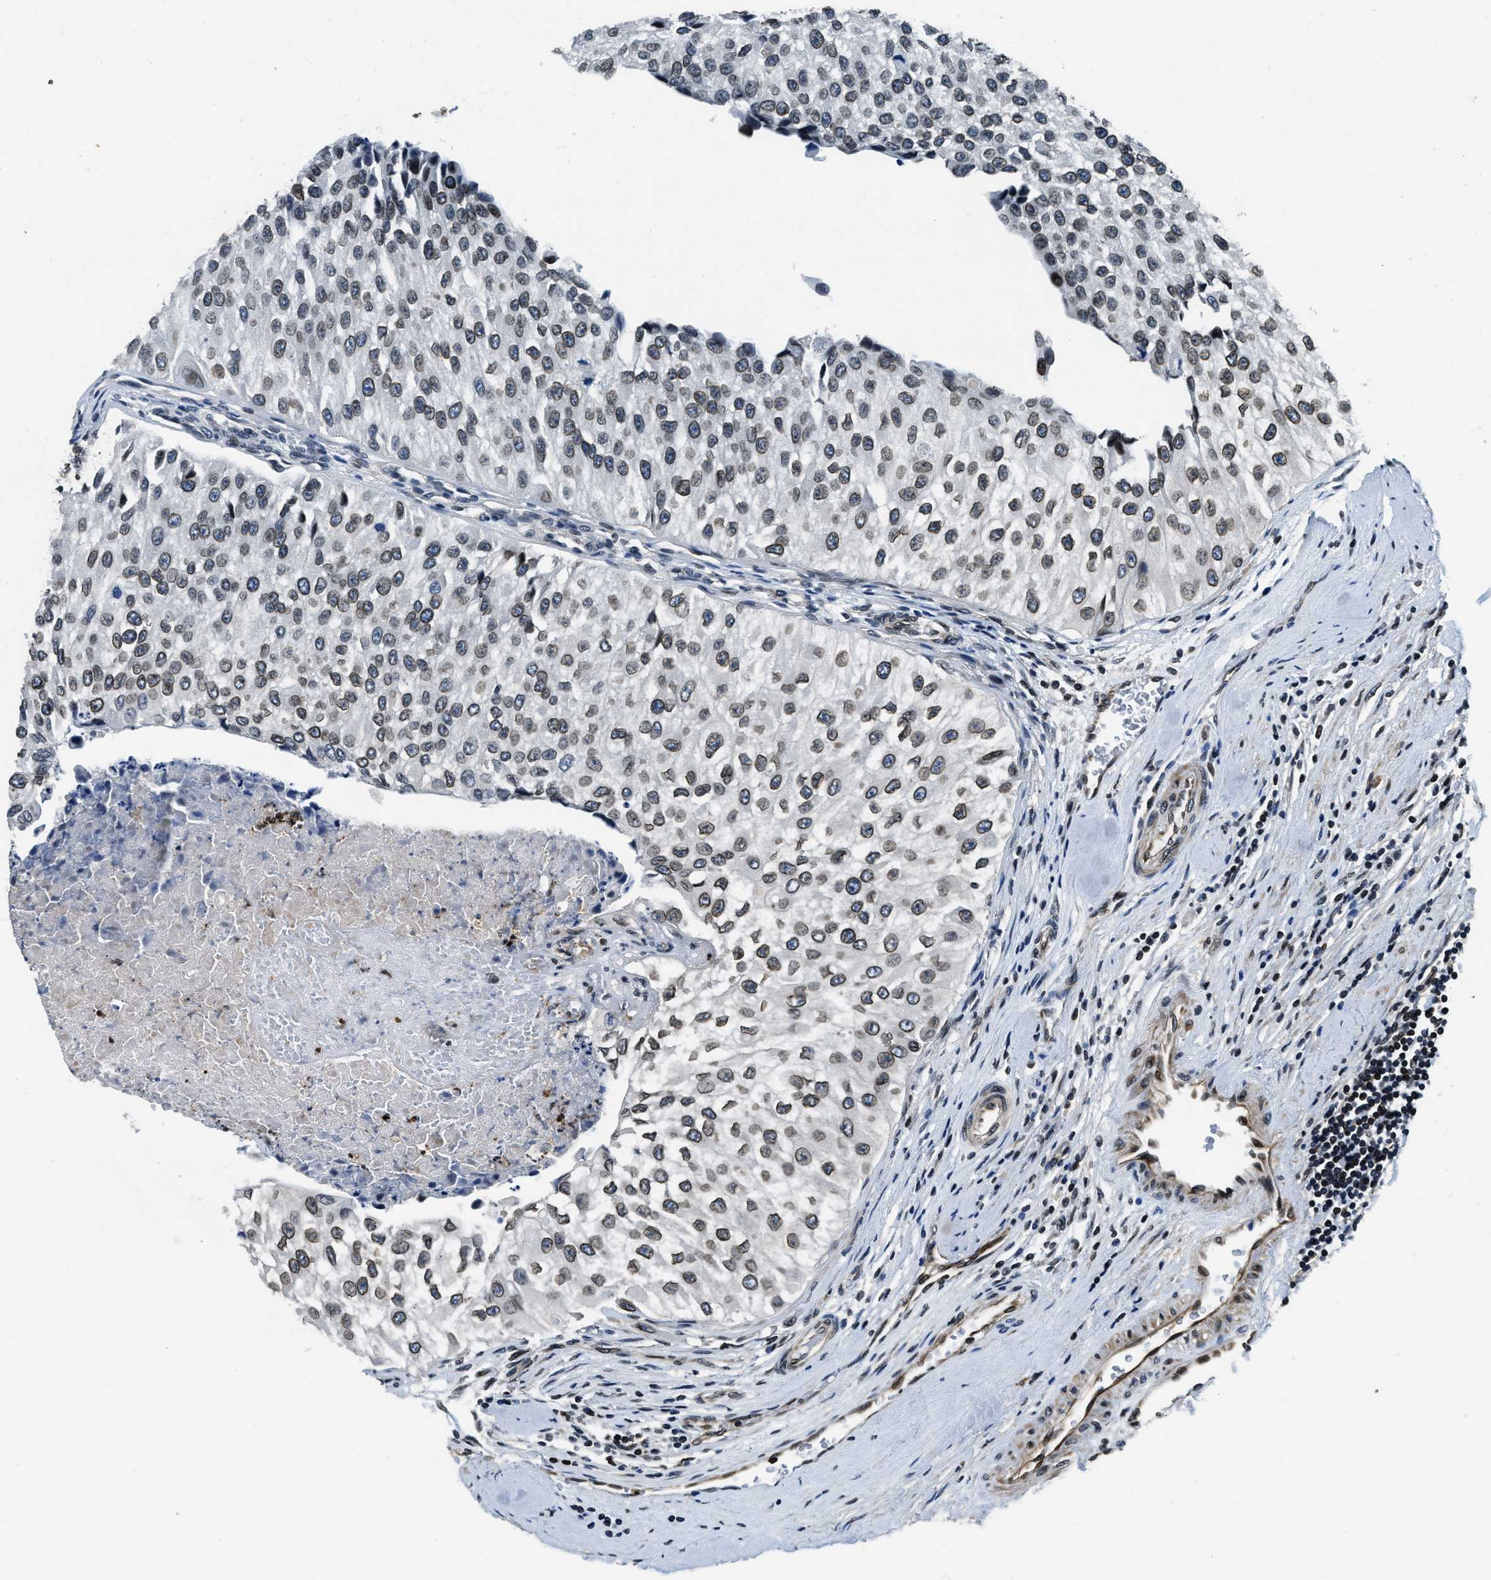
{"staining": {"intensity": "weak", "quantity": ">75%", "location": "nuclear"}, "tissue": "urothelial cancer", "cell_type": "Tumor cells", "image_type": "cancer", "snomed": [{"axis": "morphology", "description": "Urothelial carcinoma, High grade"}, {"axis": "topography", "description": "Kidney"}, {"axis": "topography", "description": "Urinary bladder"}], "caption": "High-grade urothelial carcinoma stained for a protein reveals weak nuclear positivity in tumor cells.", "gene": "ZC3HC1", "patient": {"sex": "male", "age": 77}}